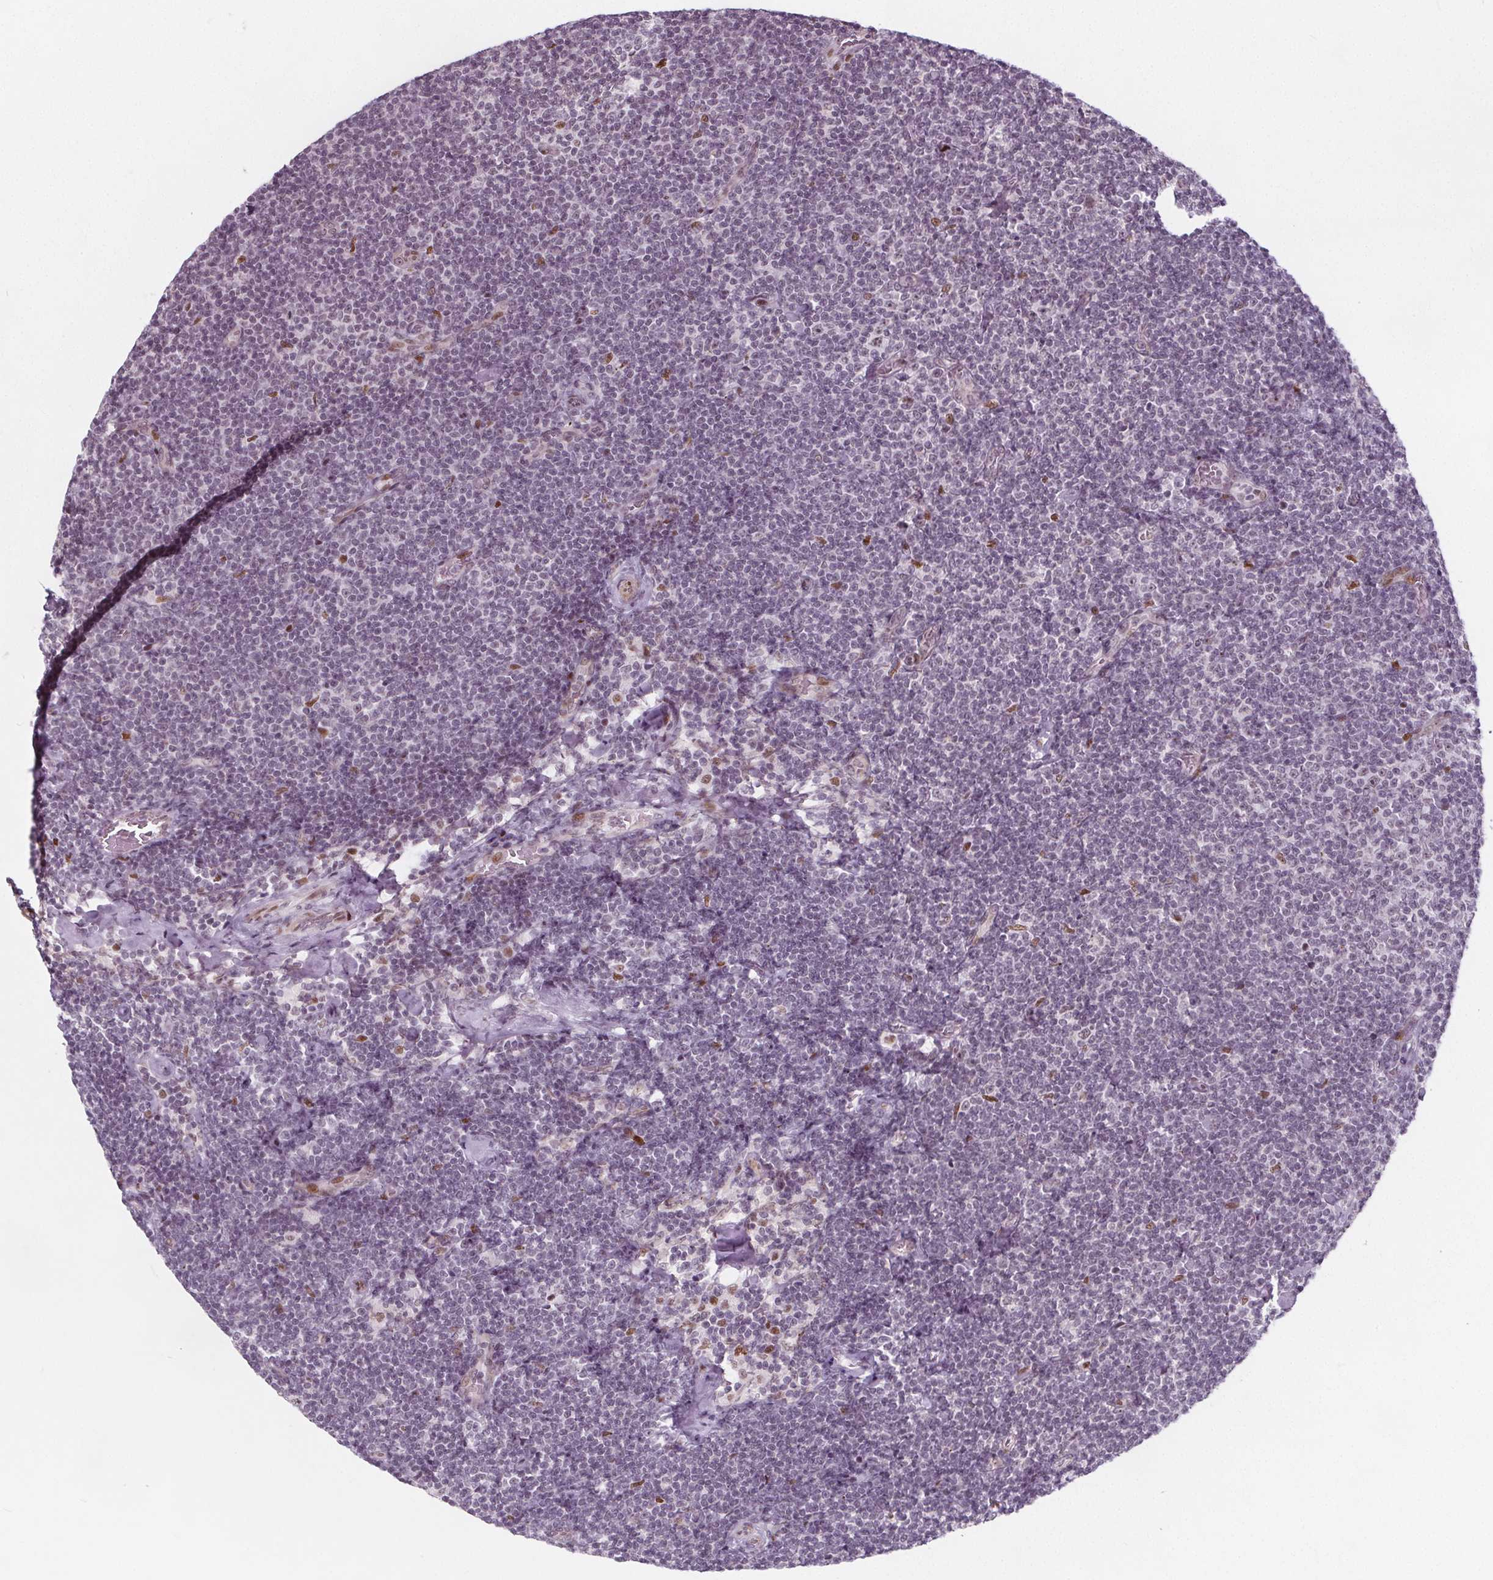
{"staining": {"intensity": "moderate", "quantity": "<25%", "location": "nuclear"}, "tissue": "lymphoma", "cell_type": "Tumor cells", "image_type": "cancer", "snomed": [{"axis": "morphology", "description": "Malignant lymphoma, non-Hodgkin's type, Low grade"}, {"axis": "topography", "description": "Lymph node"}], "caption": "Lymphoma stained with immunohistochemistry exhibits moderate nuclear staining in approximately <25% of tumor cells. The staining was performed using DAB, with brown indicating positive protein expression. Nuclei are stained blue with hematoxylin.", "gene": "TAF6L", "patient": {"sex": "male", "age": 81}}